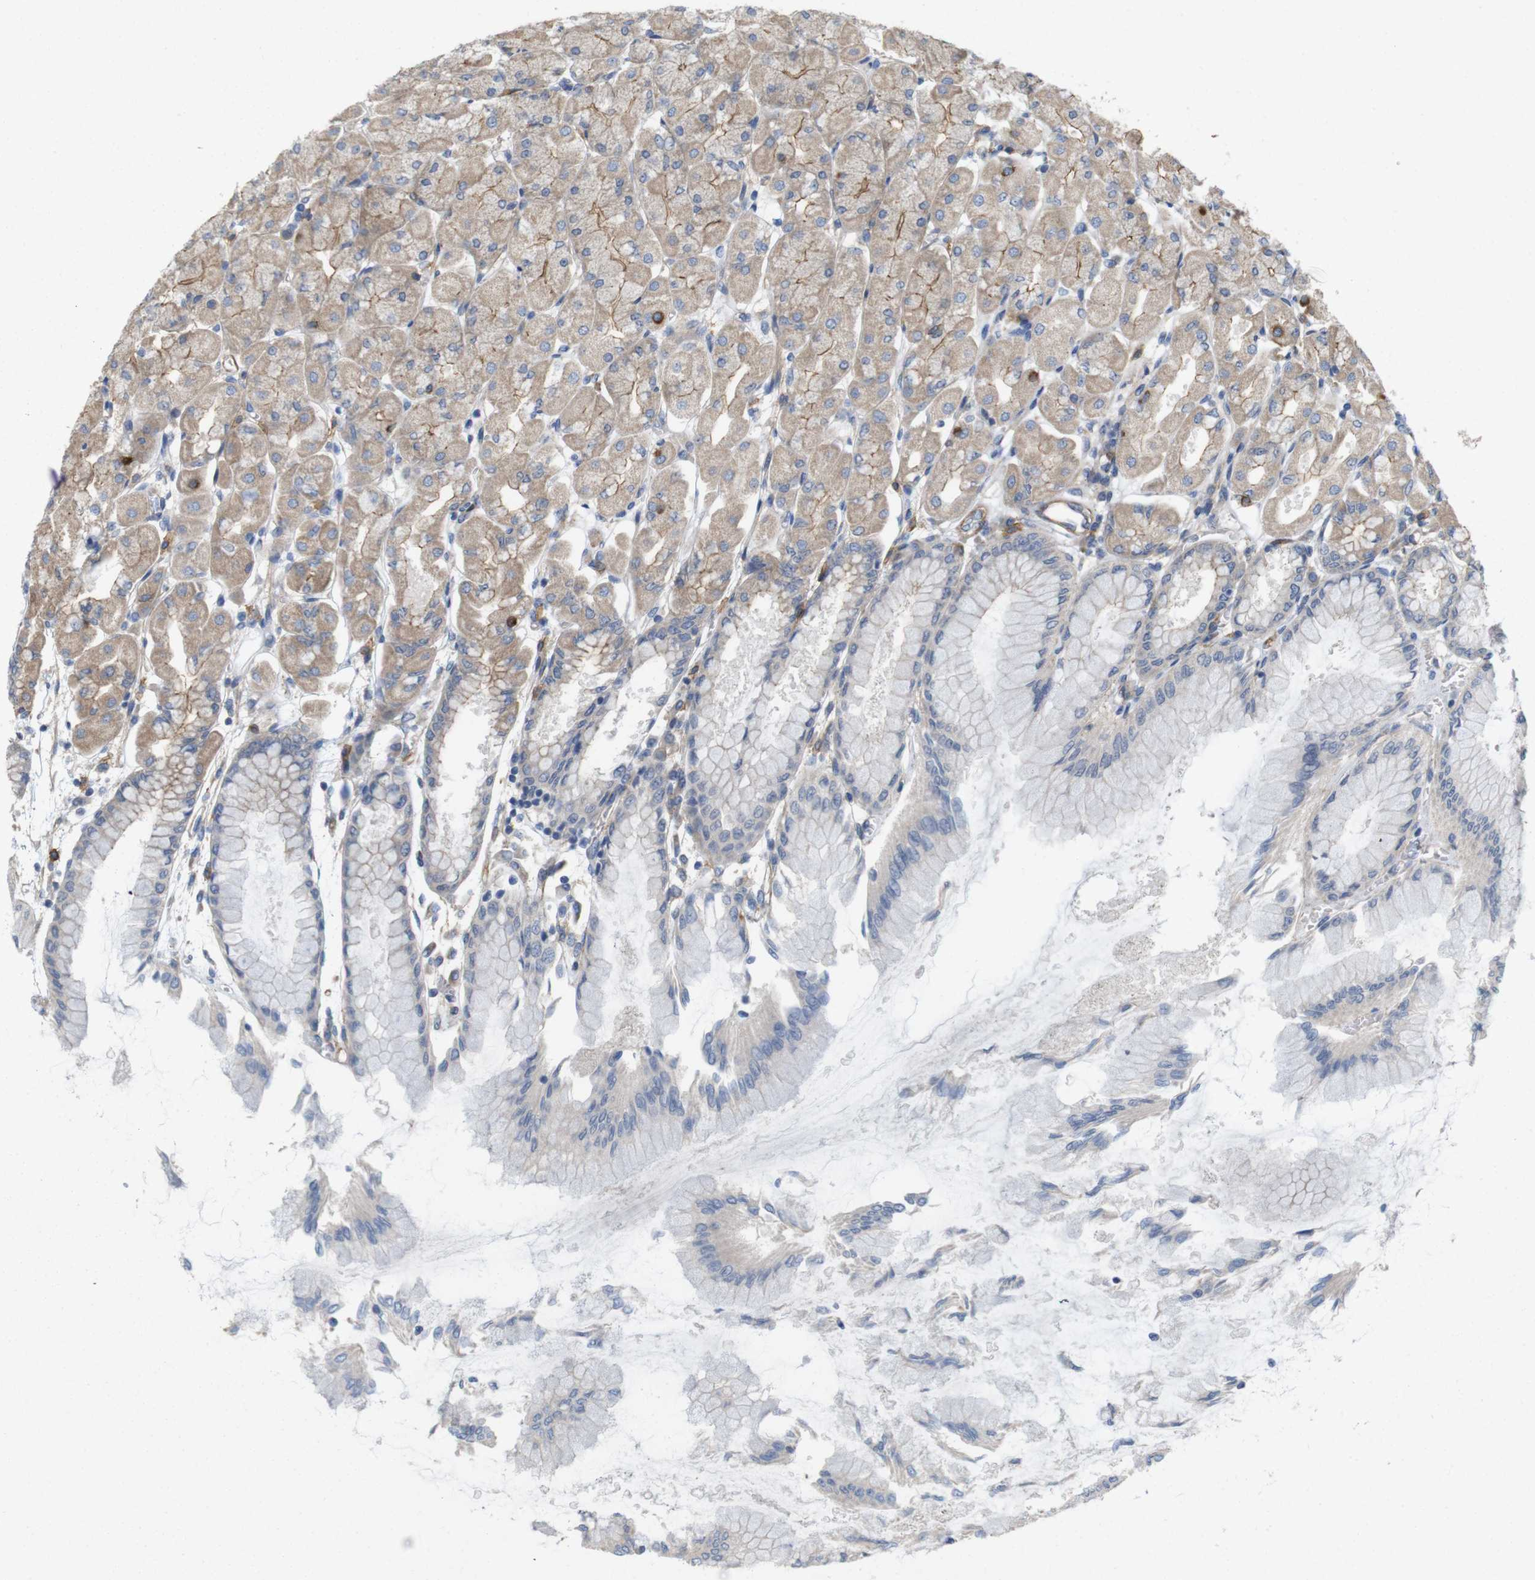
{"staining": {"intensity": "moderate", "quantity": "25%-75%", "location": "cytoplasmic/membranous"}, "tissue": "stomach", "cell_type": "Glandular cells", "image_type": "normal", "snomed": [{"axis": "morphology", "description": "Normal tissue, NOS"}, {"axis": "topography", "description": "Stomach, upper"}], "caption": "IHC of normal human stomach reveals medium levels of moderate cytoplasmic/membranous positivity in about 25%-75% of glandular cells.", "gene": "SIGLEC8", "patient": {"sex": "female", "age": 56}}